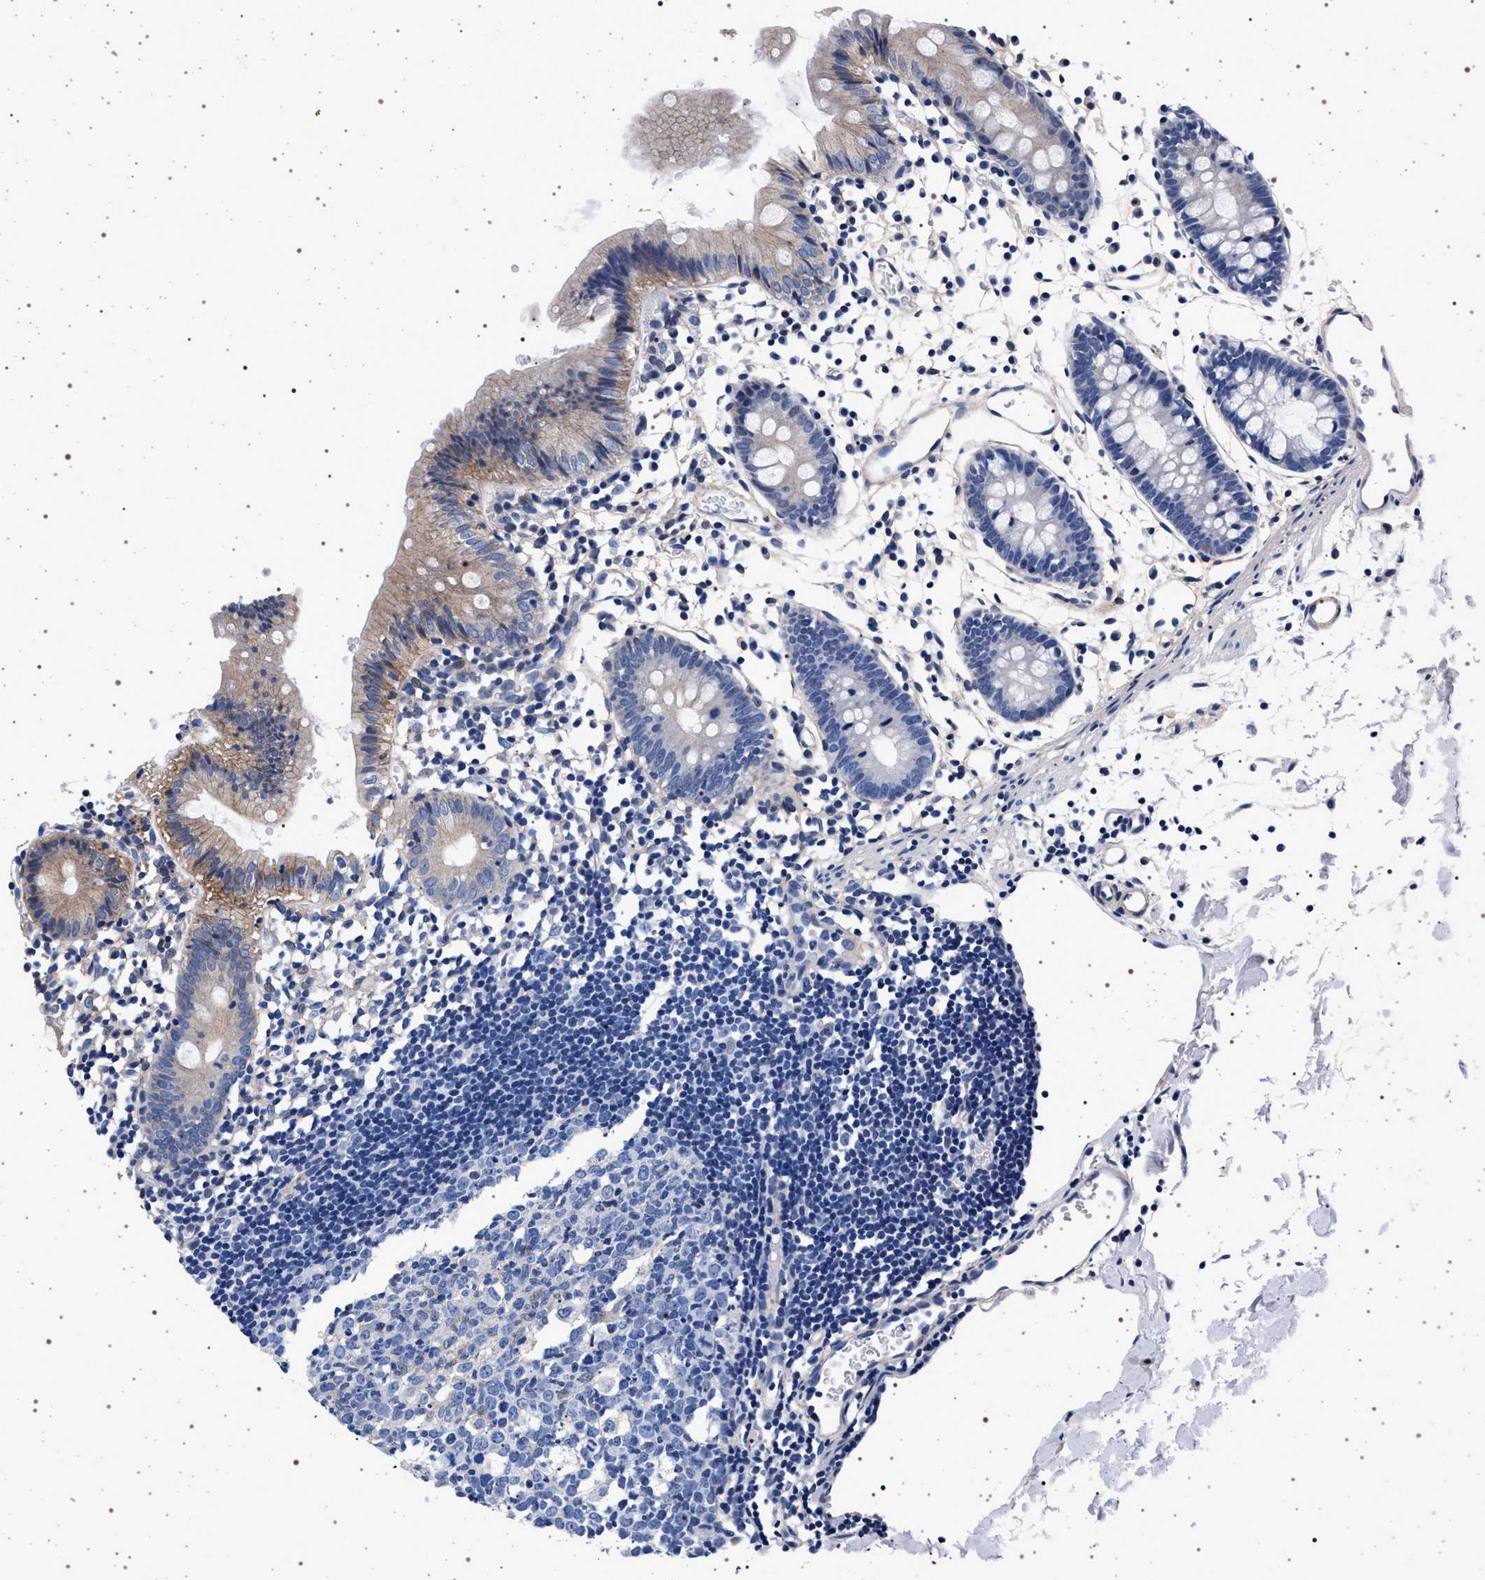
{"staining": {"intensity": "negative", "quantity": "none", "location": "none"}, "tissue": "colon", "cell_type": "Endothelial cells", "image_type": "normal", "snomed": [{"axis": "morphology", "description": "Normal tissue, NOS"}, {"axis": "topography", "description": "Colon"}], "caption": "This is an immunohistochemistry image of normal colon. There is no staining in endothelial cells.", "gene": "SLC9A1", "patient": {"sex": "male", "age": 14}}